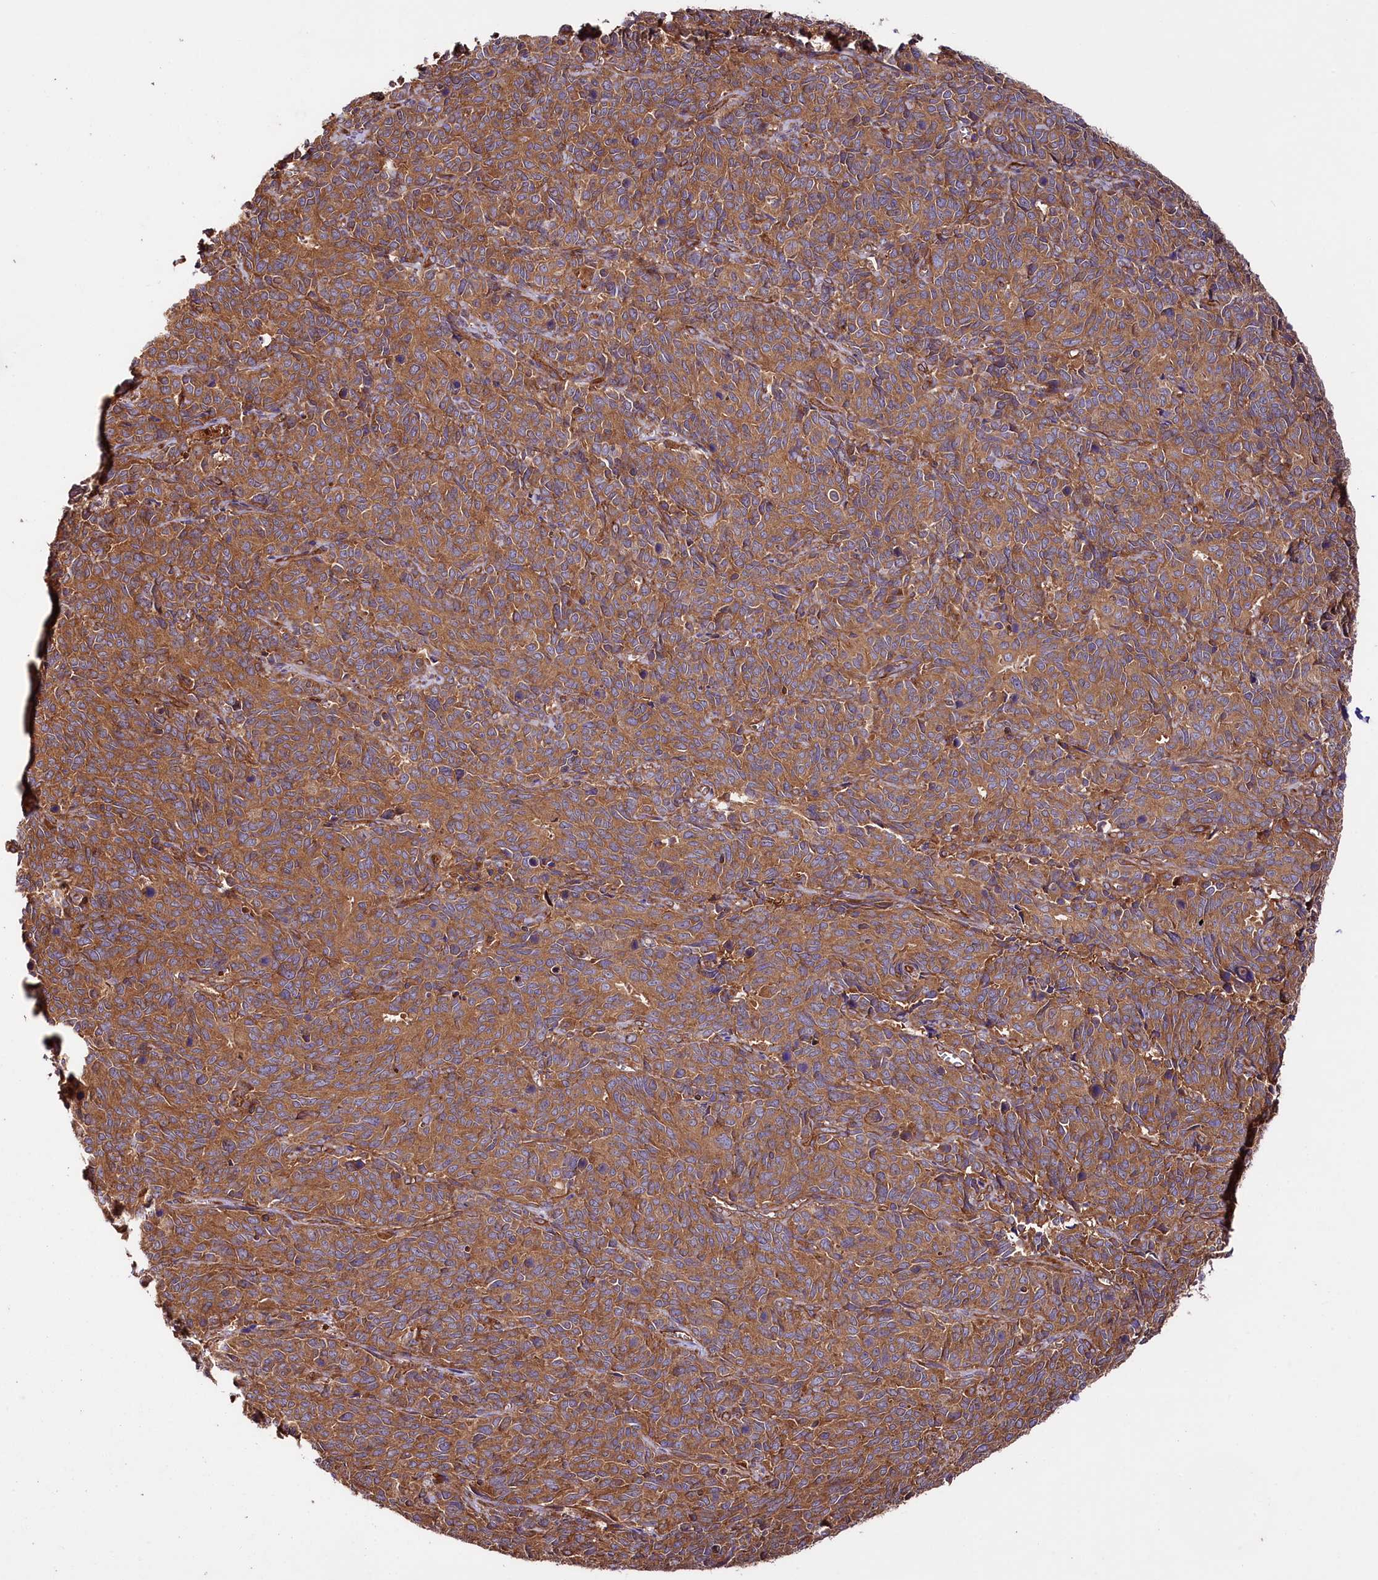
{"staining": {"intensity": "moderate", "quantity": ">75%", "location": "cytoplasmic/membranous"}, "tissue": "cervical cancer", "cell_type": "Tumor cells", "image_type": "cancer", "snomed": [{"axis": "morphology", "description": "Squamous cell carcinoma, NOS"}, {"axis": "topography", "description": "Cervix"}], "caption": "Immunohistochemical staining of human cervical cancer reveals moderate cytoplasmic/membranous protein positivity in about >75% of tumor cells. The staining was performed using DAB (3,3'-diaminobenzidine), with brown indicating positive protein expression. Nuclei are stained blue with hematoxylin.", "gene": "CEP295", "patient": {"sex": "female", "age": 60}}